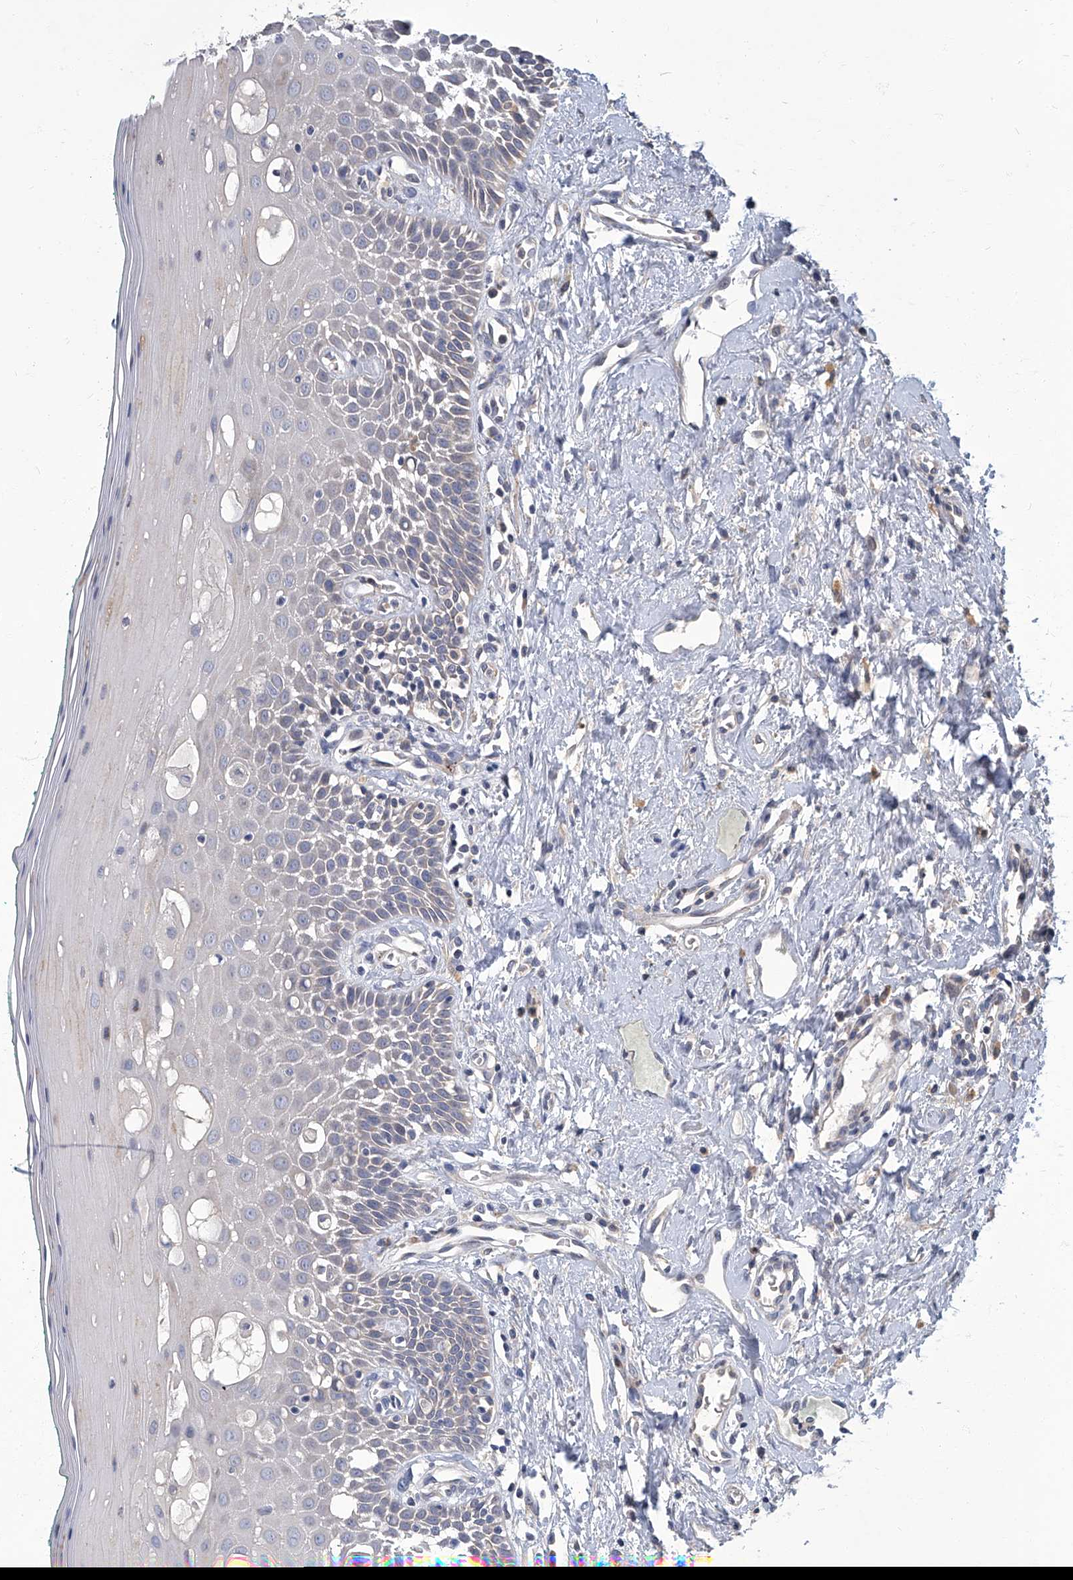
{"staining": {"intensity": "negative", "quantity": "none", "location": "none"}, "tissue": "oral mucosa", "cell_type": "Squamous epithelial cells", "image_type": "normal", "snomed": [{"axis": "morphology", "description": "Normal tissue, NOS"}, {"axis": "topography", "description": "Oral tissue"}], "caption": "High power microscopy image of an immunohistochemistry histopathology image of benign oral mucosa, revealing no significant expression in squamous epithelial cells. (Stains: DAB immunohistochemistry (IHC) with hematoxylin counter stain, Microscopy: brightfield microscopy at high magnification).", "gene": "TGFBR1", "patient": {"sex": "female", "age": 70}}